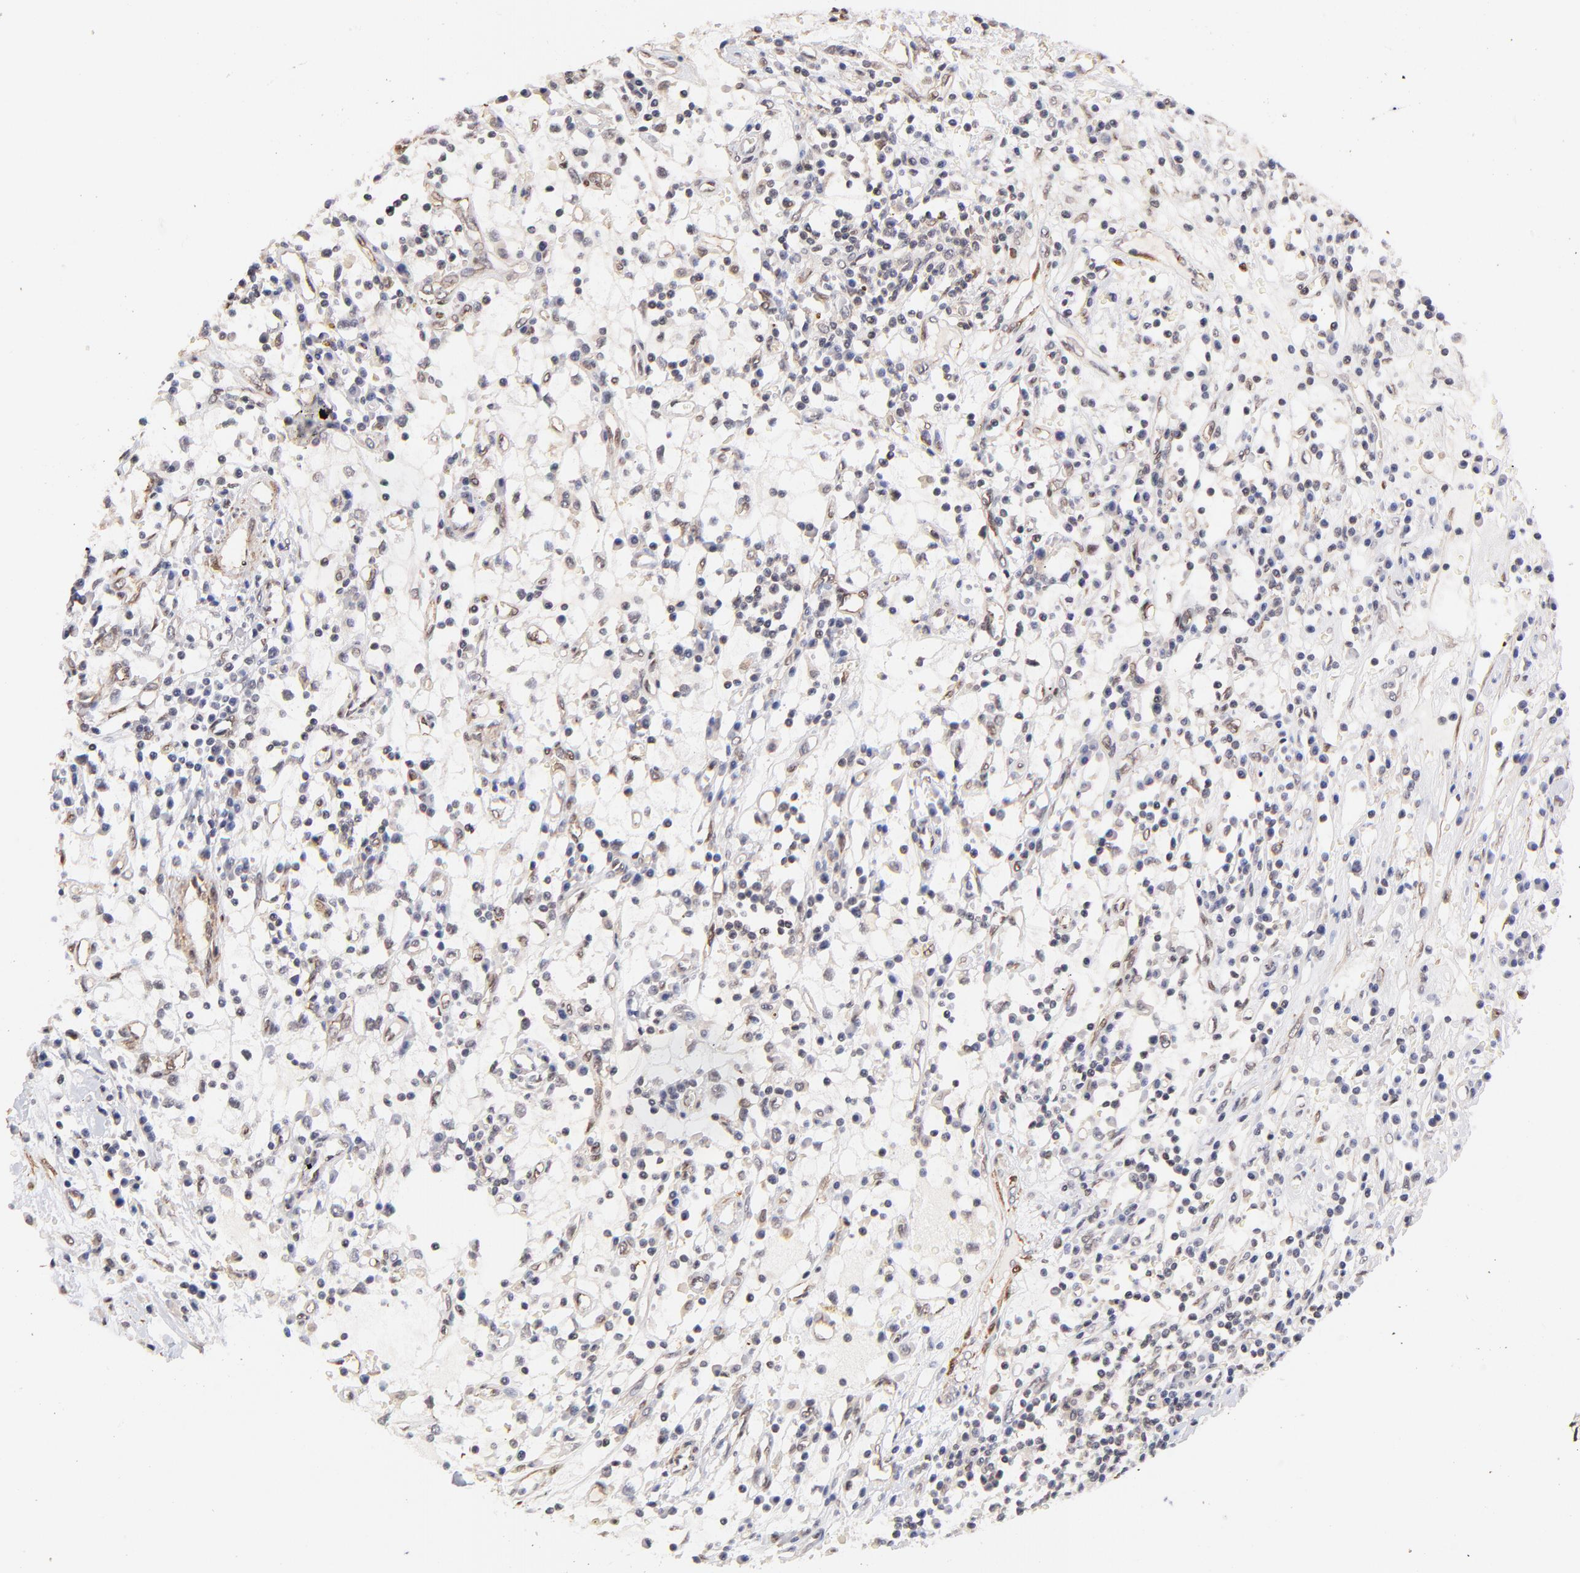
{"staining": {"intensity": "weak", "quantity": "<25%", "location": "cytoplasmic/membranous,nuclear"}, "tissue": "renal cancer", "cell_type": "Tumor cells", "image_type": "cancer", "snomed": [{"axis": "morphology", "description": "Adenocarcinoma, NOS"}, {"axis": "topography", "description": "Kidney"}], "caption": "Human renal adenocarcinoma stained for a protein using IHC exhibits no positivity in tumor cells.", "gene": "ZFP92", "patient": {"sex": "male", "age": 82}}